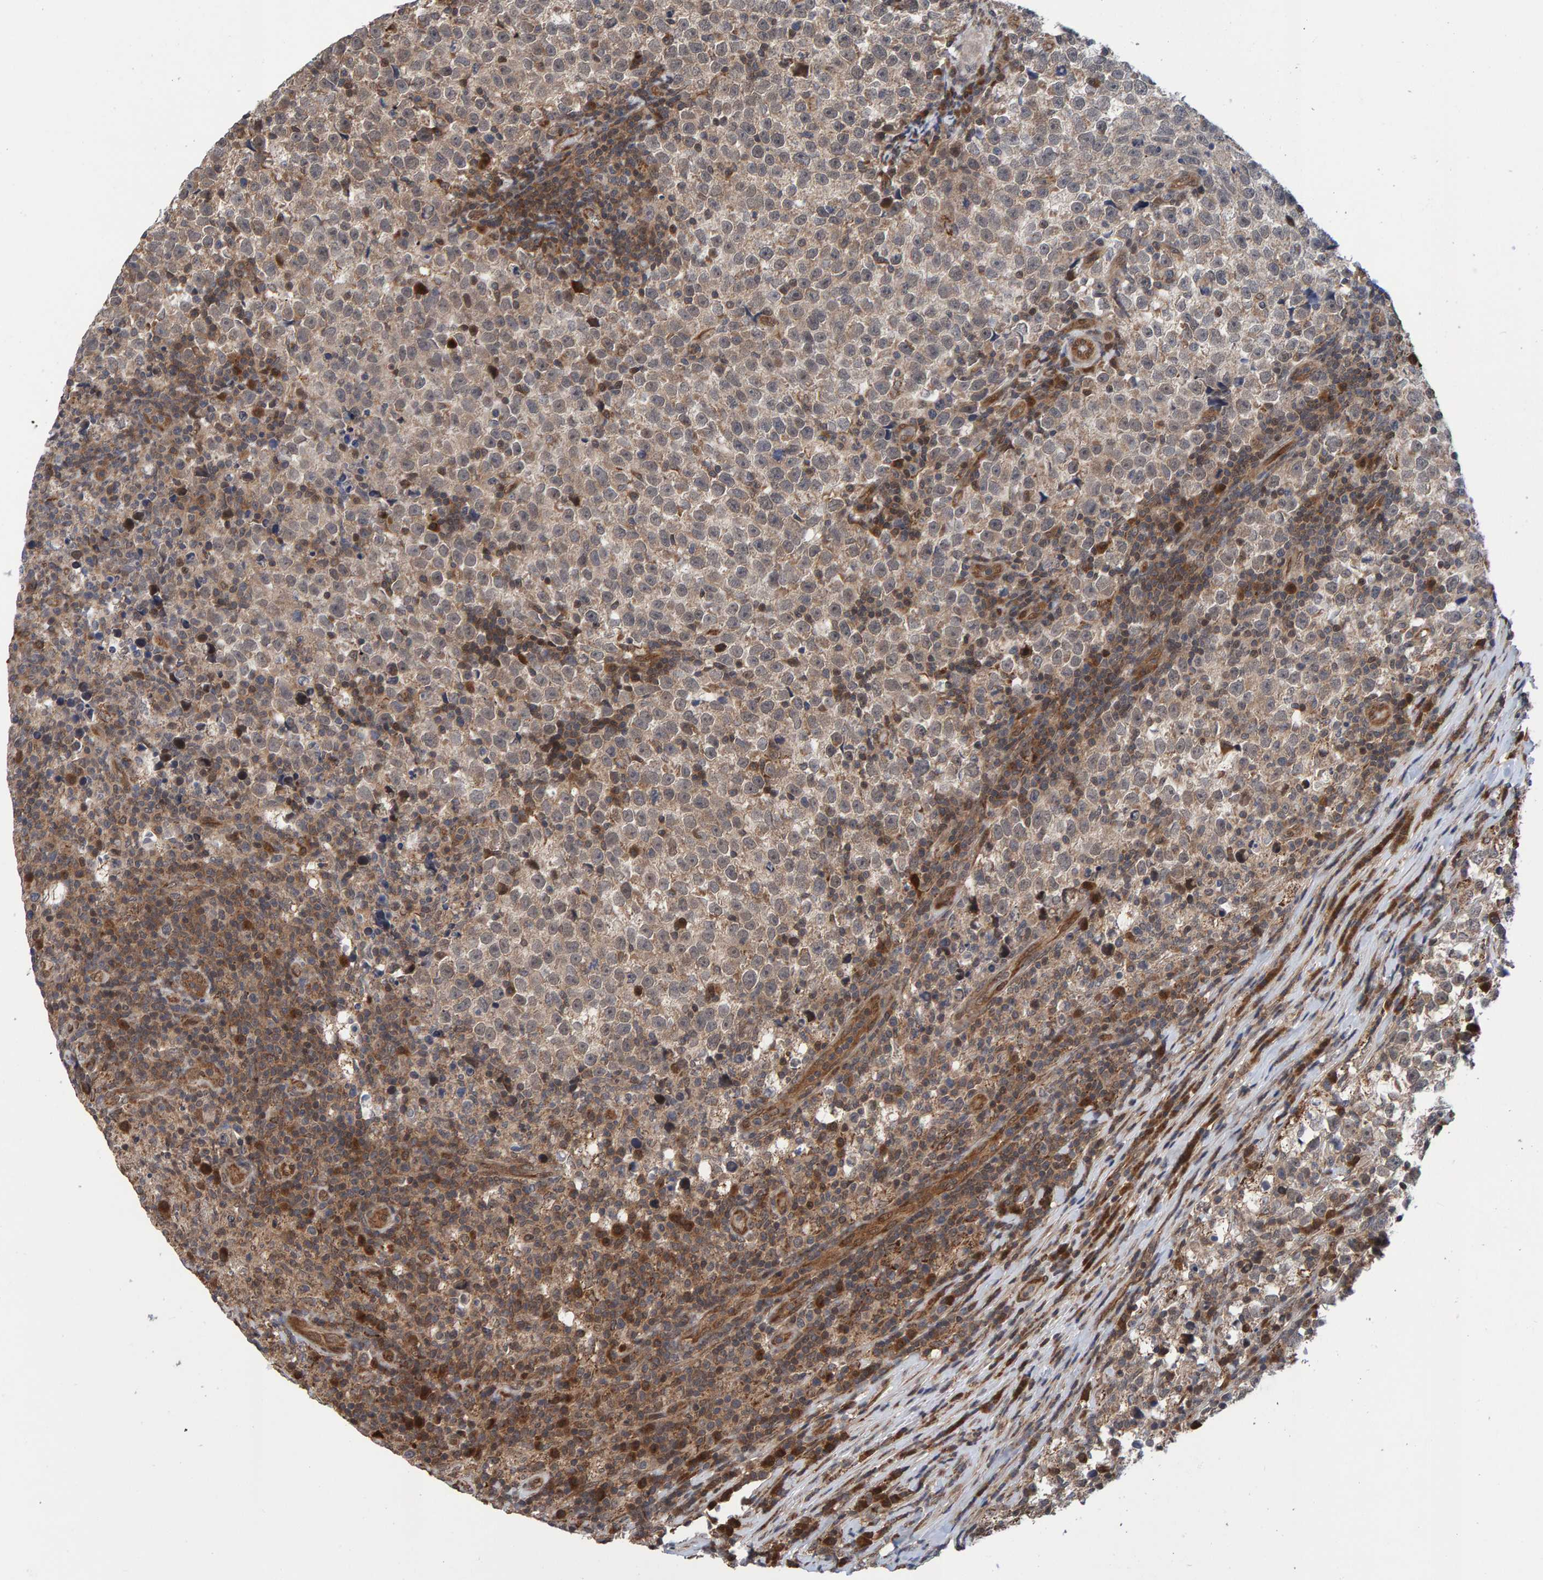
{"staining": {"intensity": "weak", "quantity": "25%-75%", "location": "cytoplasmic/membranous"}, "tissue": "testis cancer", "cell_type": "Tumor cells", "image_type": "cancer", "snomed": [{"axis": "morphology", "description": "Normal tissue, NOS"}, {"axis": "morphology", "description": "Seminoma, NOS"}, {"axis": "topography", "description": "Testis"}], "caption": "The immunohistochemical stain highlights weak cytoplasmic/membranous positivity in tumor cells of seminoma (testis) tissue.", "gene": "SCRN2", "patient": {"sex": "male", "age": 43}}